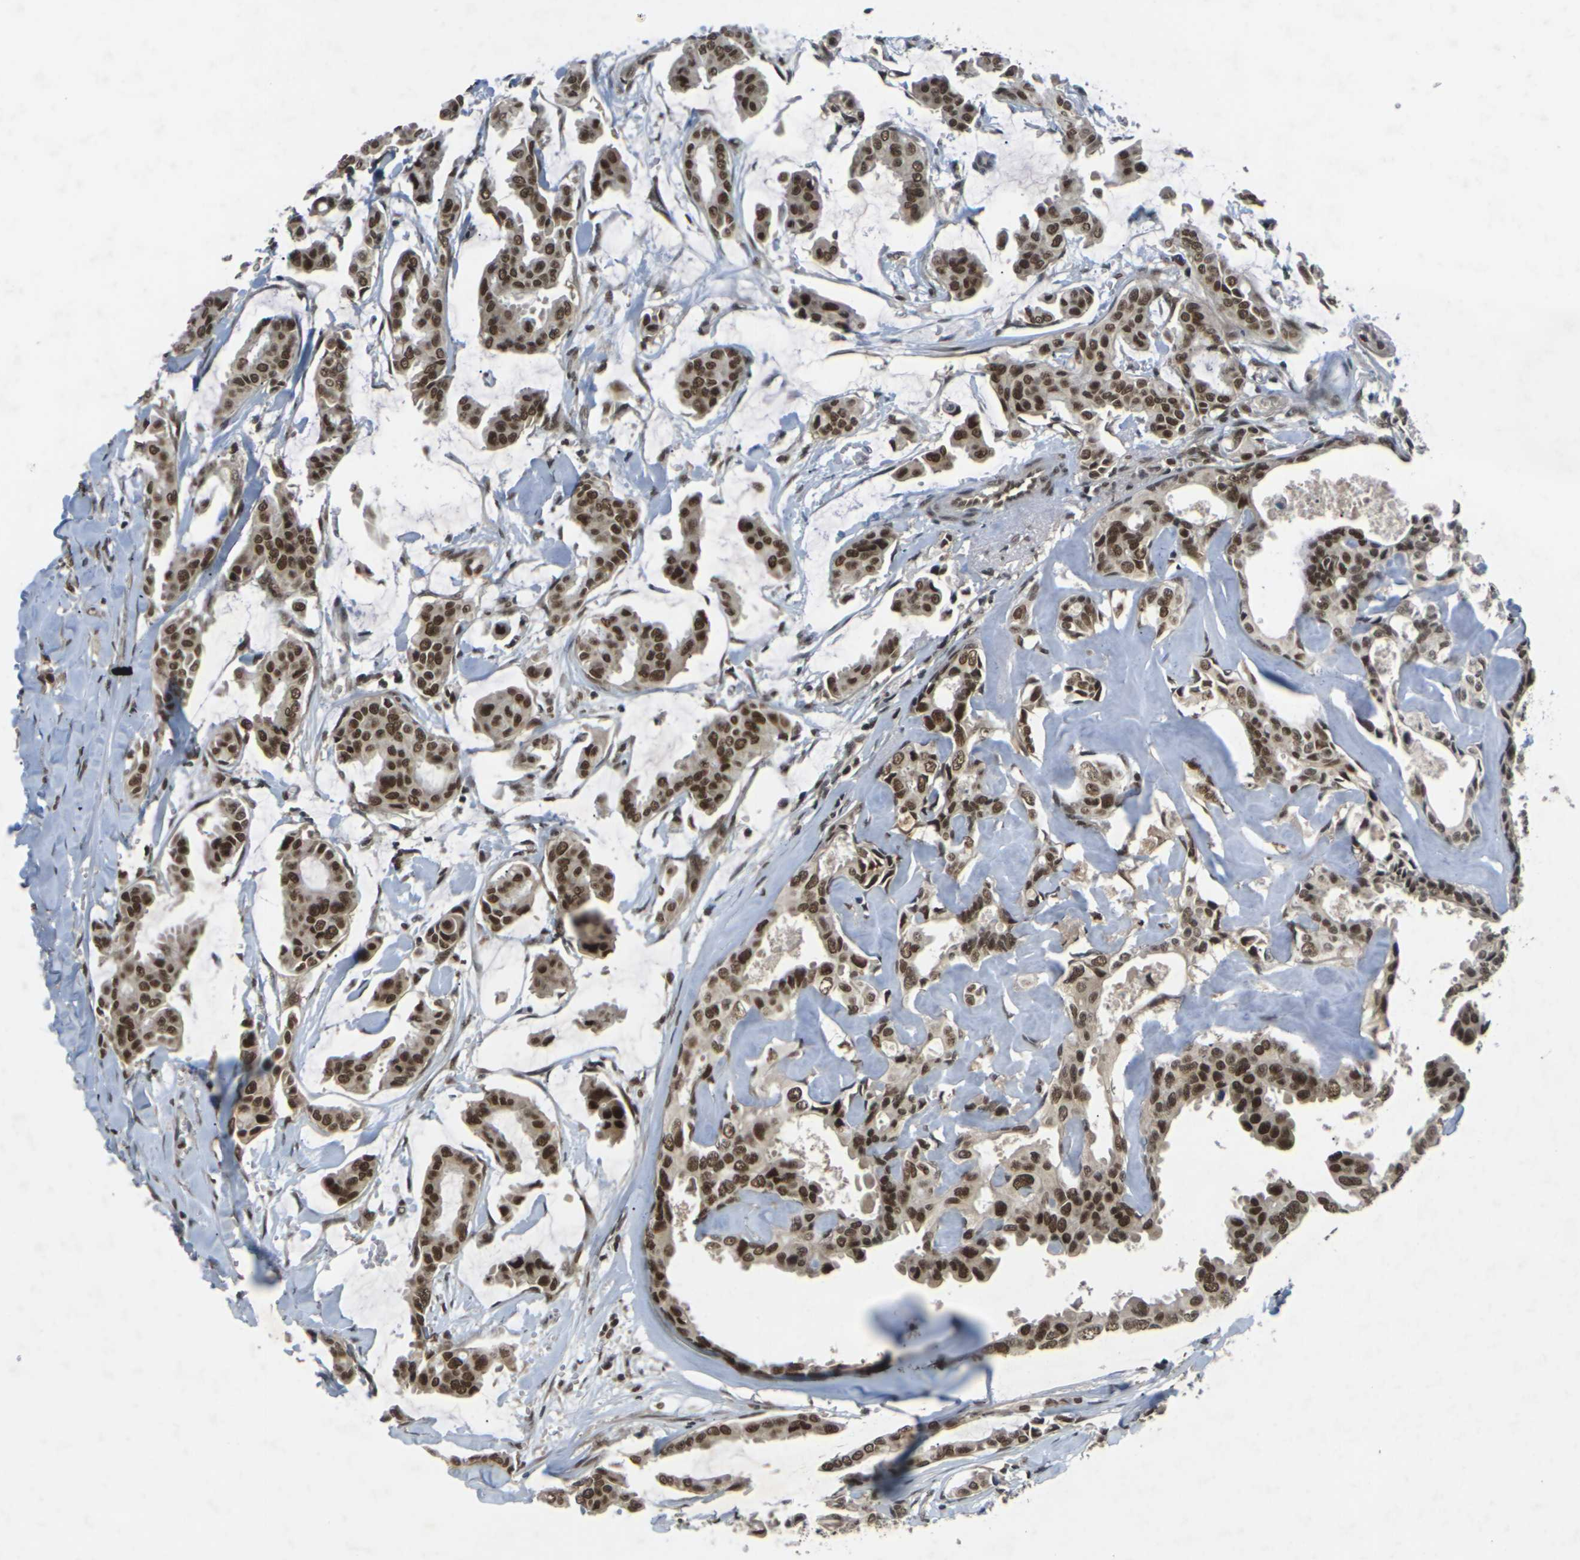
{"staining": {"intensity": "strong", "quantity": ">75%", "location": "cytoplasmic/membranous,nuclear"}, "tissue": "head and neck cancer", "cell_type": "Tumor cells", "image_type": "cancer", "snomed": [{"axis": "morphology", "description": "Adenocarcinoma, NOS"}, {"axis": "topography", "description": "Salivary gland"}, {"axis": "topography", "description": "Head-Neck"}], "caption": "Tumor cells display high levels of strong cytoplasmic/membranous and nuclear staining in about >75% of cells in head and neck cancer.", "gene": "NELFA", "patient": {"sex": "female", "age": 59}}